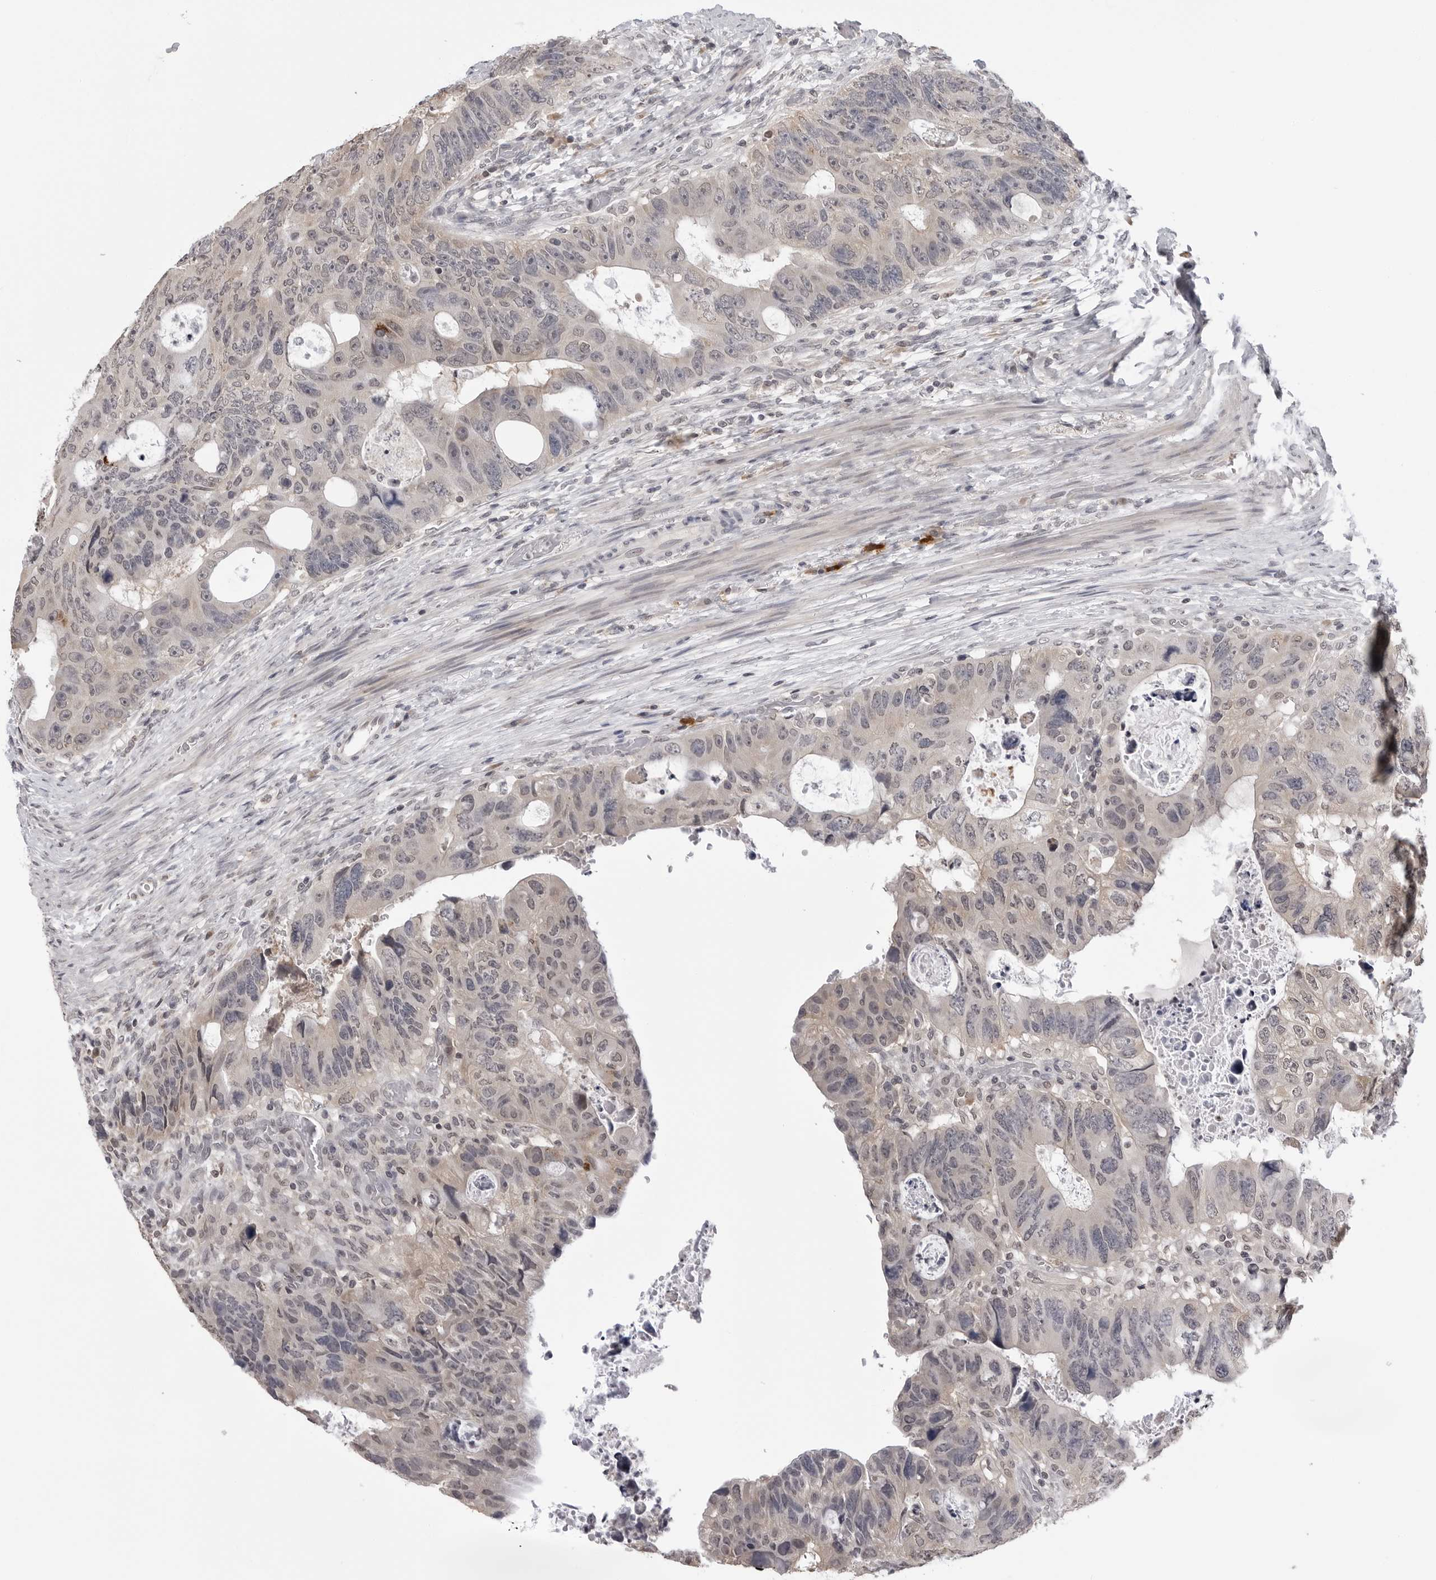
{"staining": {"intensity": "negative", "quantity": "none", "location": "none"}, "tissue": "colorectal cancer", "cell_type": "Tumor cells", "image_type": "cancer", "snomed": [{"axis": "morphology", "description": "Adenocarcinoma, NOS"}, {"axis": "topography", "description": "Rectum"}], "caption": "Immunohistochemistry of human colorectal cancer (adenocarcinoma) demonstrates no expression in tumor cells. (Brightfield microscopy of DAB IHC at high magnification).", "gene": "CDK20", "patient": {"sex": "male", "age": 59}}